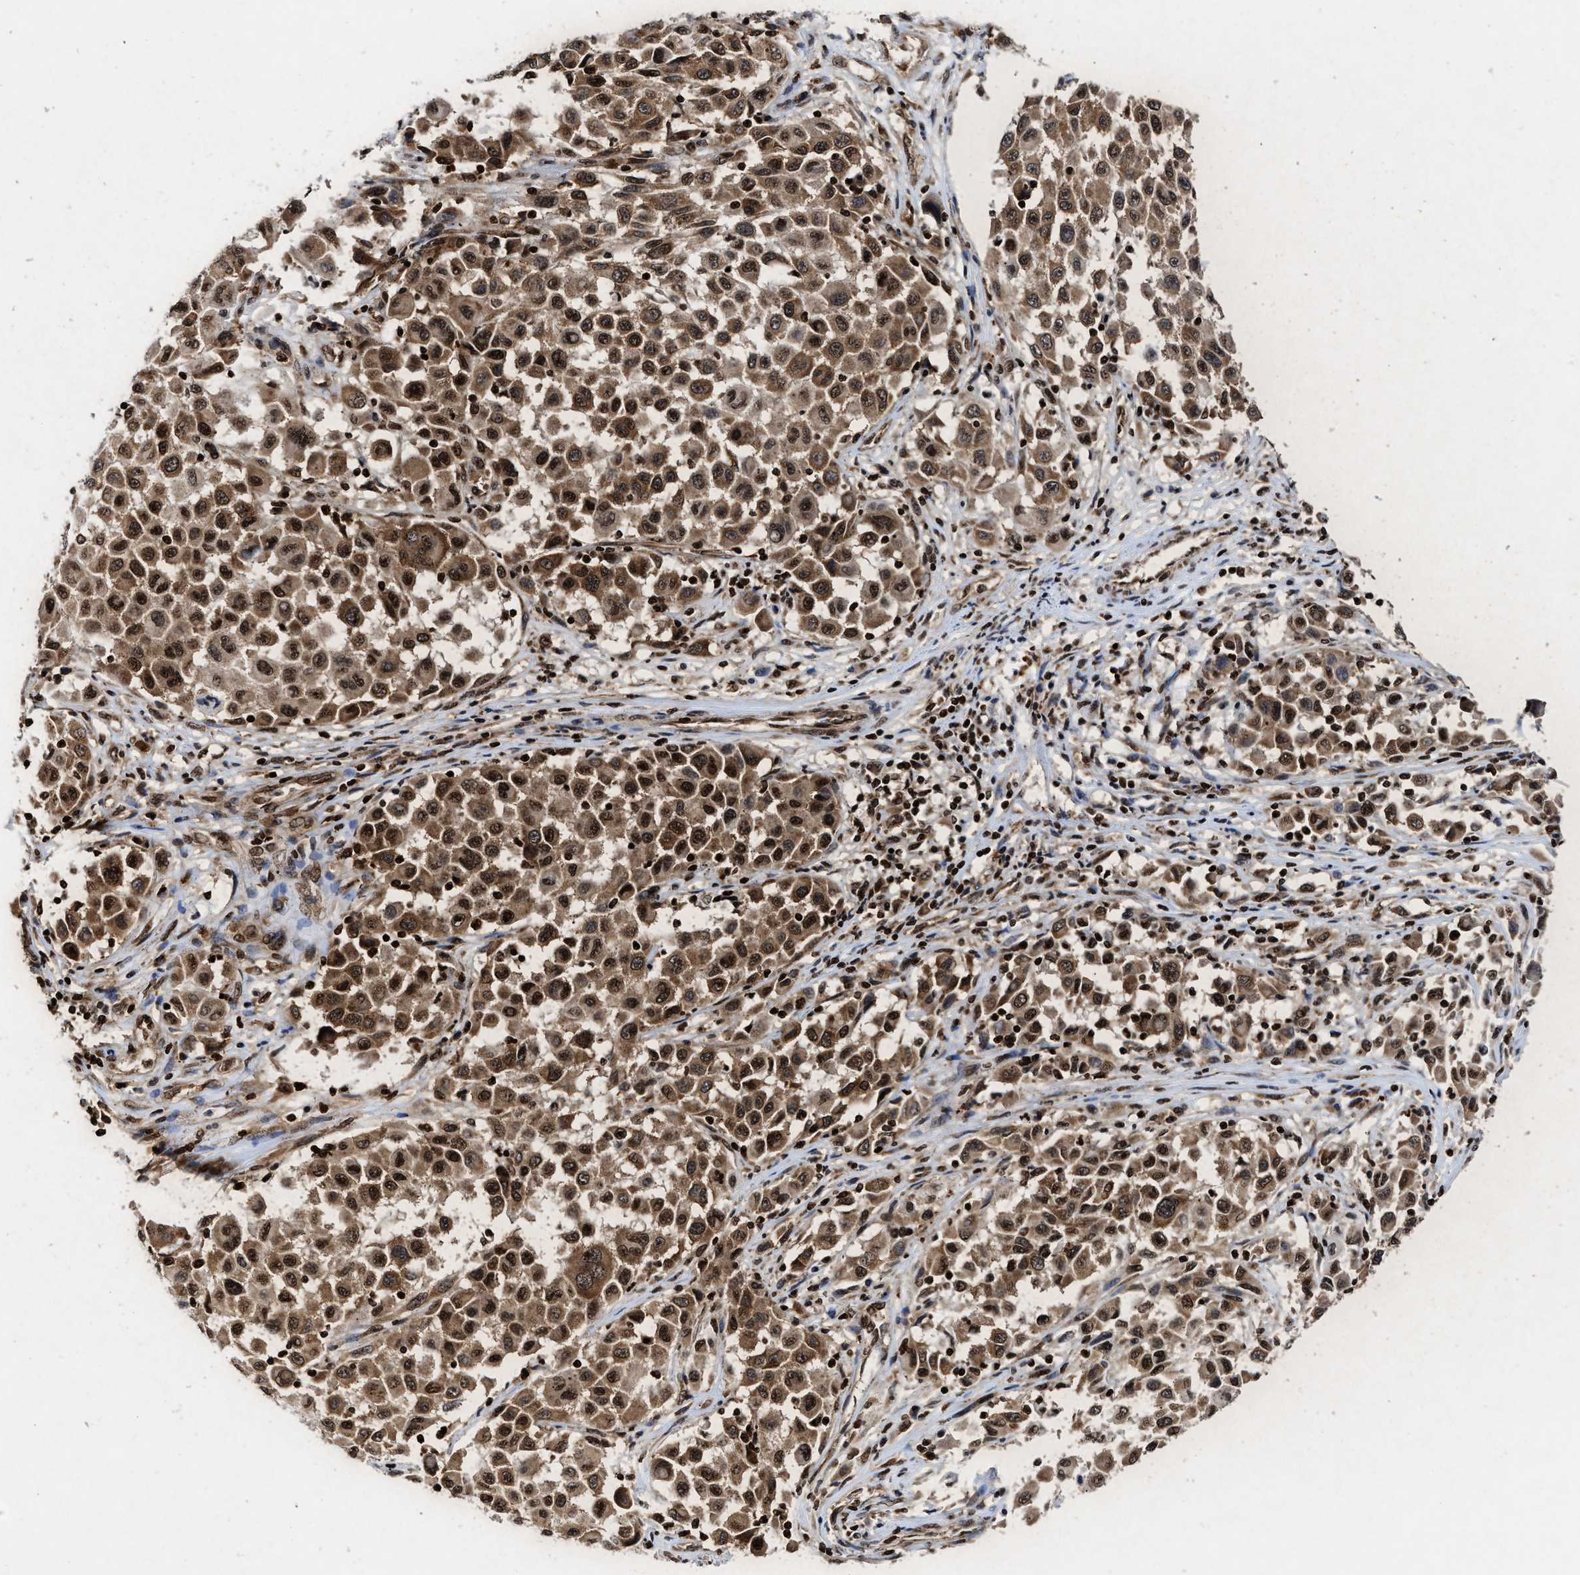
{"staining": {"intensity": "strong", "quantity": ">75%", "location": "cytoplasmic/membranous,nuclear"}, "tissue": "melanoma", "cell_type": "Tumor cells", "image_type": "cancer", "snomed": [{"axis": "morphology", "description": "Malignant melanoma, Metastatic site"}, {"axis": "topography", "description": "Lymph node"}], "caption": "Strong cytoplasmic/membranous and nuclear positivity is identified in approximately >75% of tumor cells in melanoma. (DAB (3,3'-diaminobenzidine) IHC, brown staining for protein, blue staining for nuclei).", "gene": "ALYREF", "patient": {"sex": "male", "age": 61}}